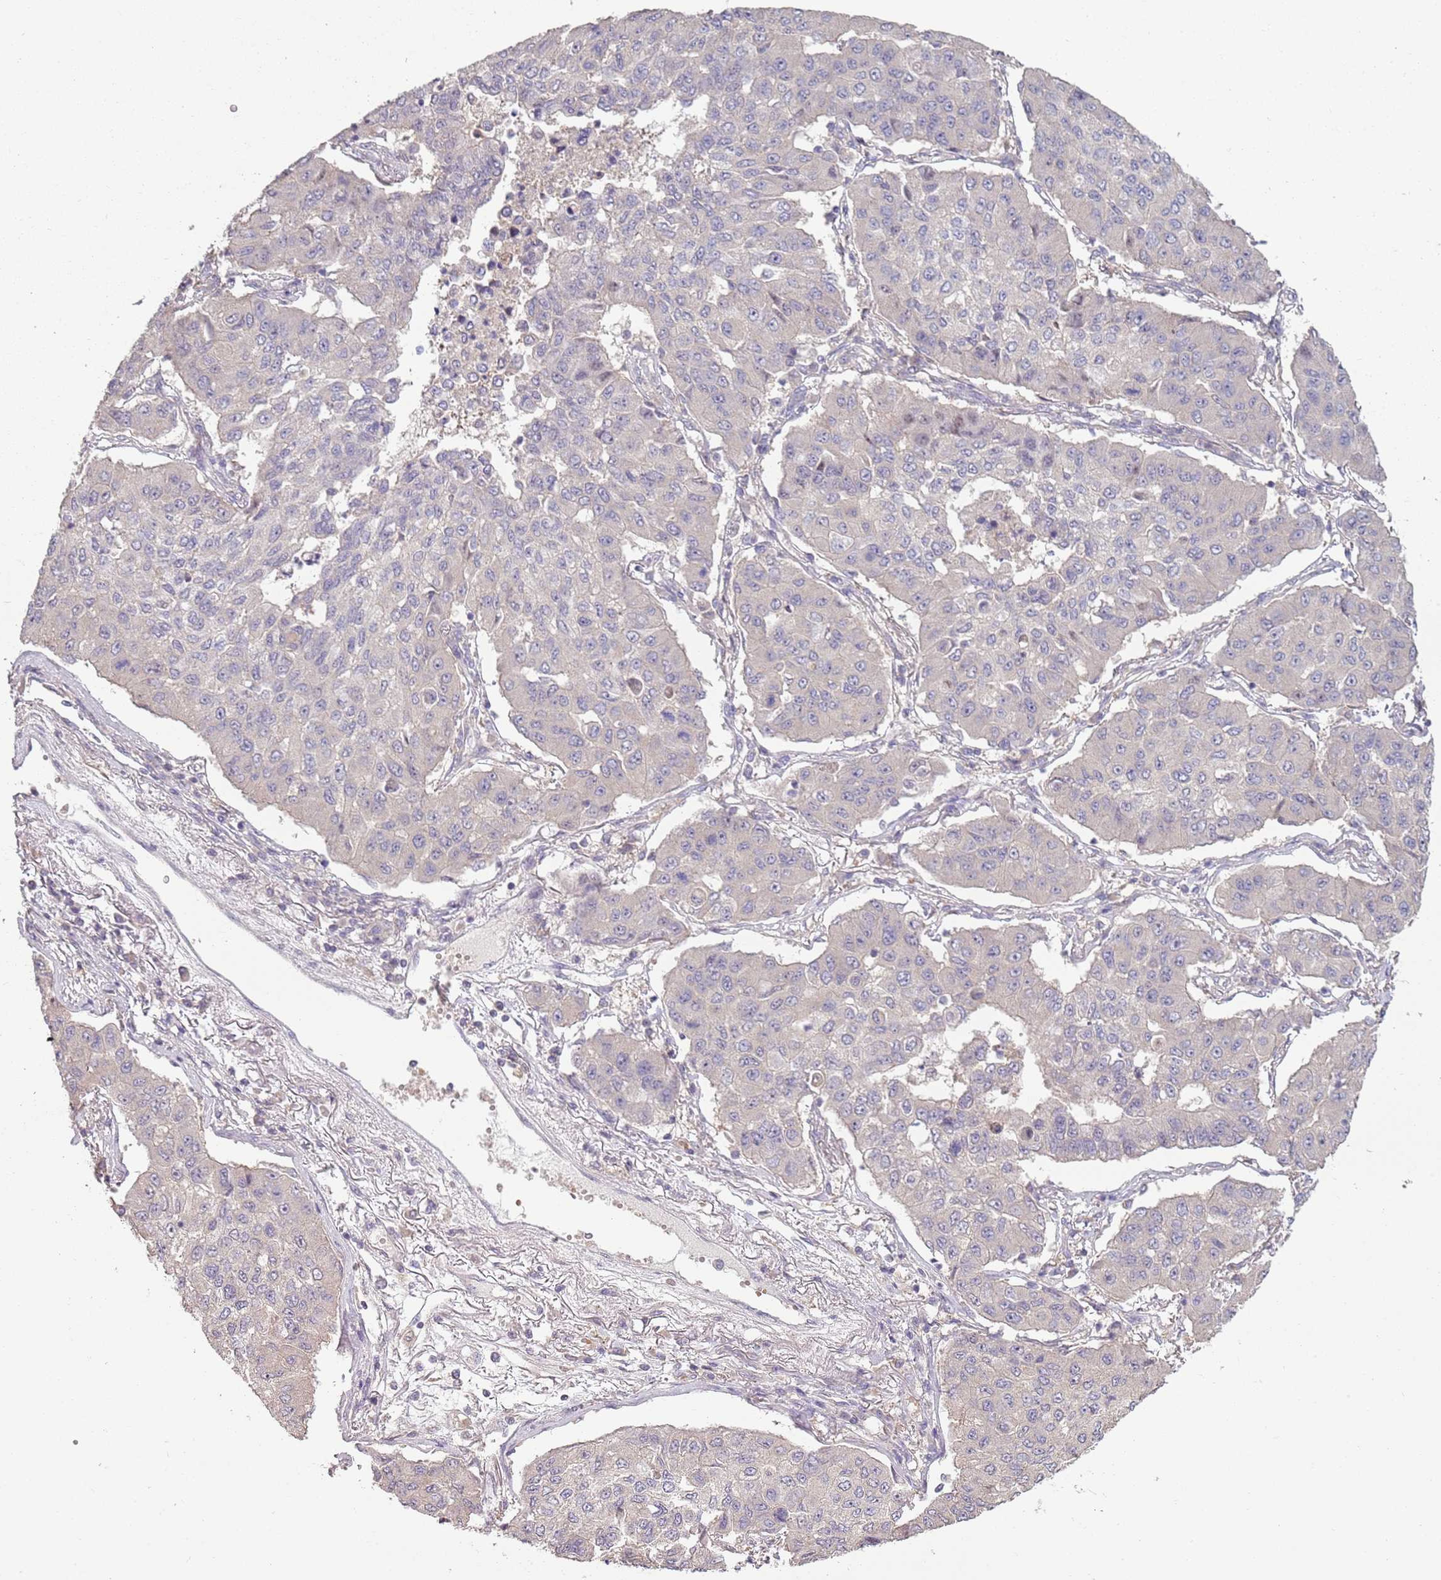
{"staining": {"intensity": "negative", "quantity": "none", "location": "none"}, "tissue": "lung cancer", "cell_type": "Tumor cells", "image_type": "cancer", "snomed": [{"axis": "morphology", "description": "Squamous cell carcinoma, NOS"}, {"axis": "topography", "description": "Lung"}], "caption": "Tumor cells are negative for protein expression in human squamous cell carcinoma (lung).", "gene": "TEKT4", "patient": {"sex": "male", "age": 74}}